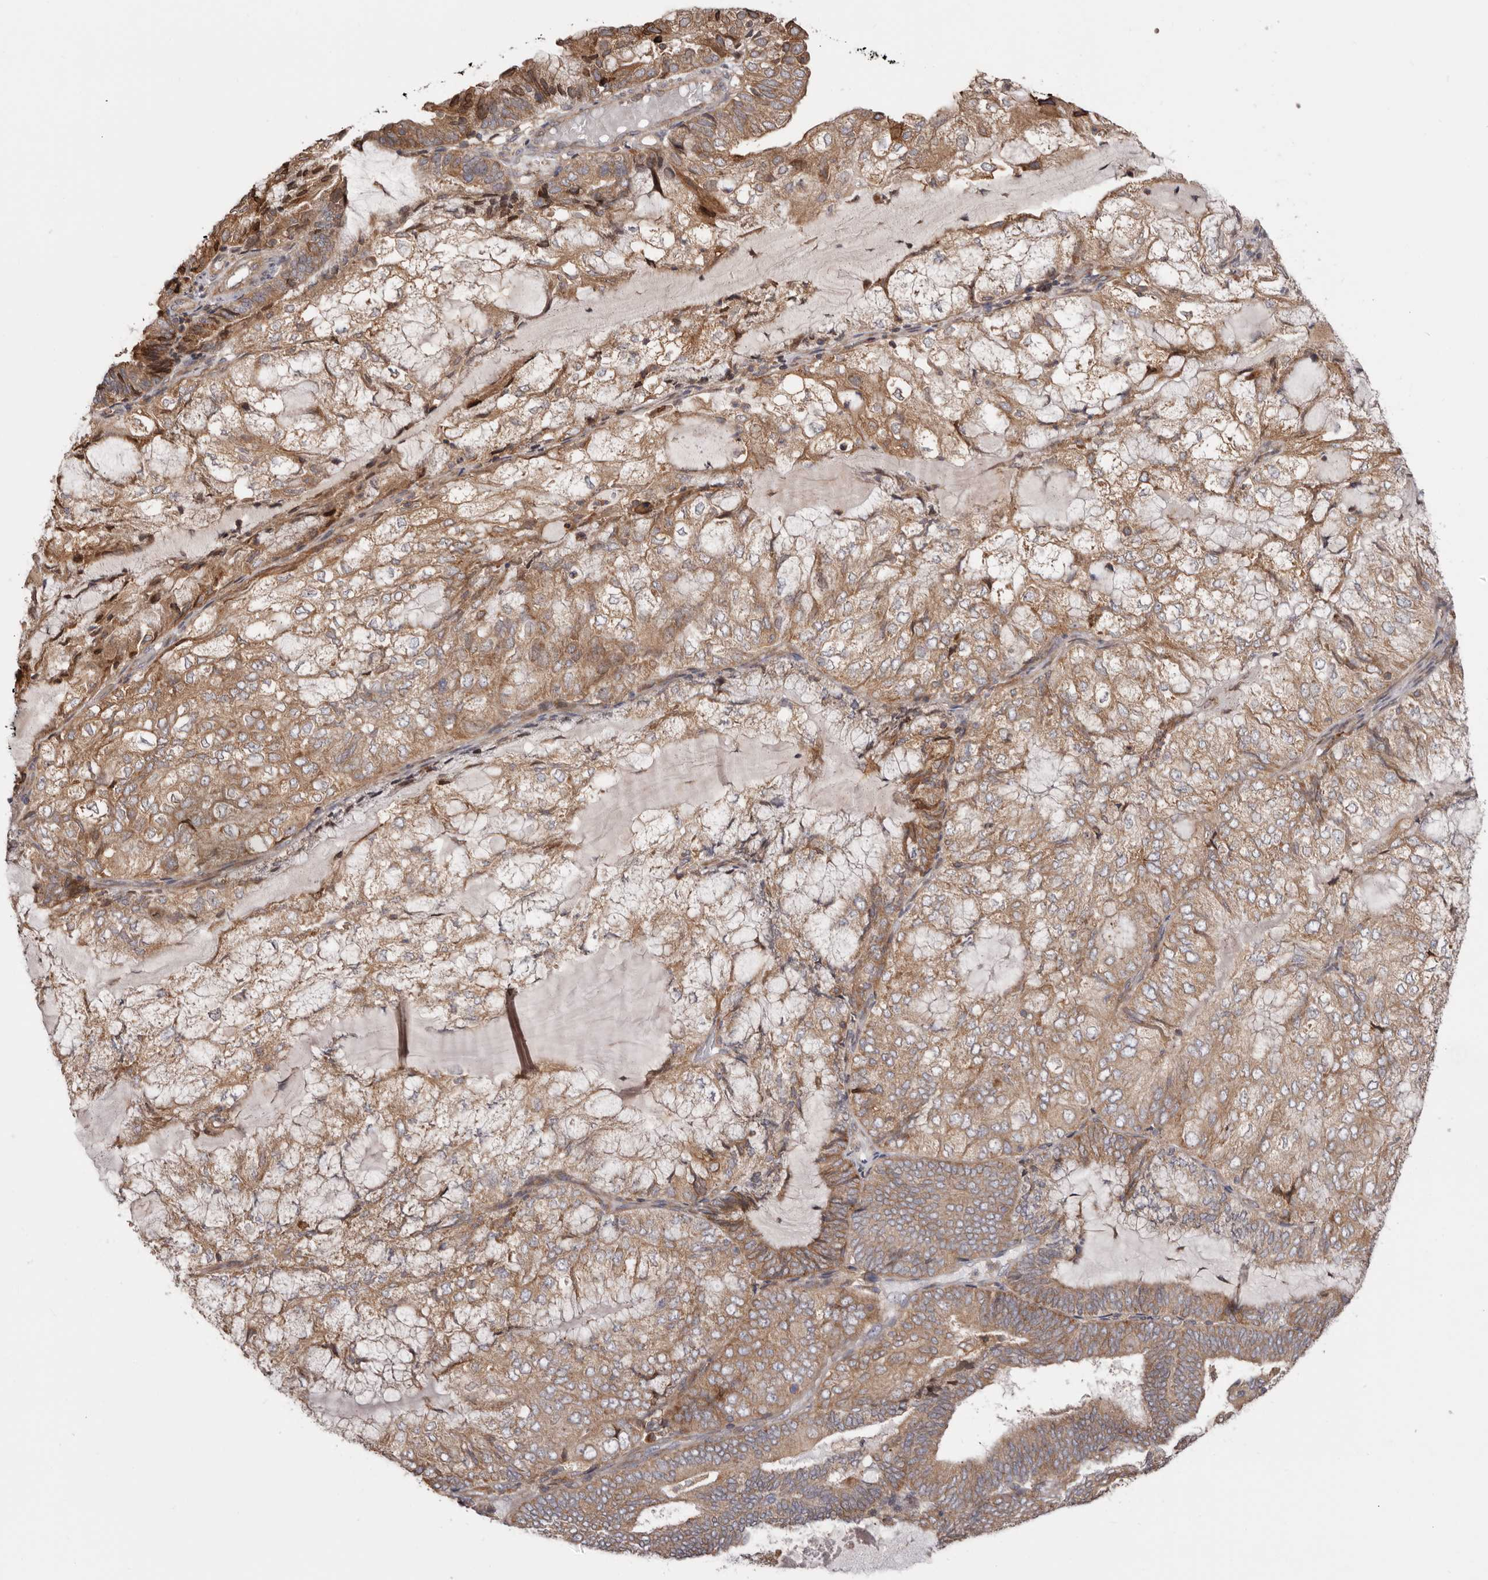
{"staining": {"intensity": "moderate", "quantity": ">75%", "location": "cytoplasmic/membranous"}, "tissue": "endometrial cancer", "cell_type": "Tumor cells", "image_type": "cancer", "snomed": [{"axis": "morphology", "description": "Adenocarcinoma, NOS"}, {"axis": "topography", "description": "Endometrium"}], "caption": "Immunohistochemistry of endometrial cancer exhibits medium levels of moderate cytoplasmic/membranous staining in about >75% of tumor cells. The protein is stained brown, and the nuclei are stained in blue (DAB IHC with brightfield microscopy, high magnification).", "gene": "TMUB1", "patient": {"sex": "female", "age": 81}}